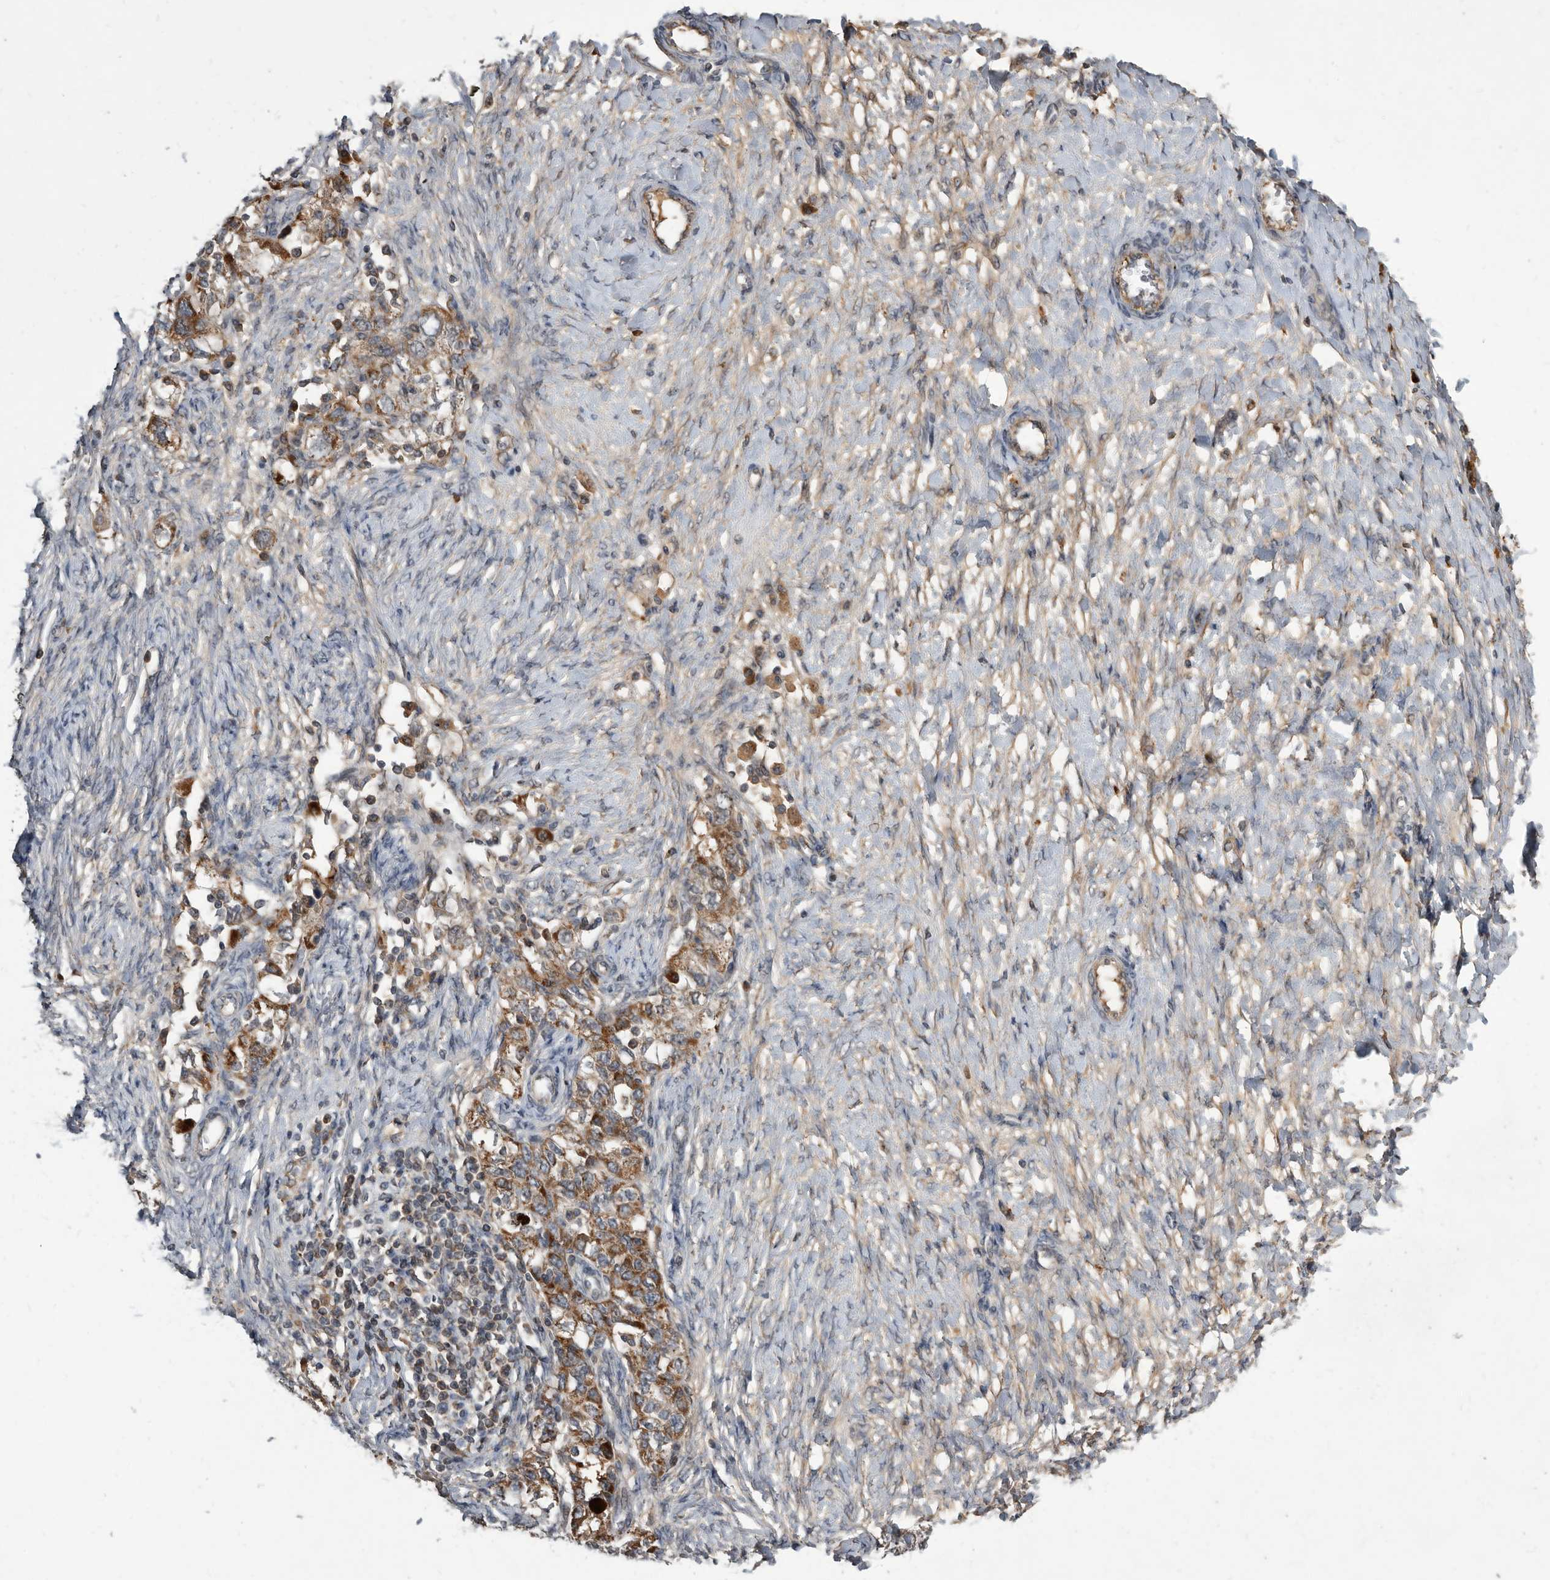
{"staining": {"intensity": "moderate", "quantity": ">75%", "location": "cytoplasmic/membranous"}, "tissue": "ovarian cancer", "cell_type": "Tumor cells", "image_type": "cancer", "snomed": [{"axis": "morphology", "description": "Carcinoma, NOS"}, {"axis": "morphology", "description": "Cystadenocarcinoma, serous, NOS"}, {"axis": "topography", "description": "Ovary"}], "caption": "The micrograph shows staining of ovarian cancer, revealing moderate cytoplasmic/membranous protein expression (brown color) within tumor cells.", "gene": "PI15", "patient": {"sex": "female", "age": 69}}